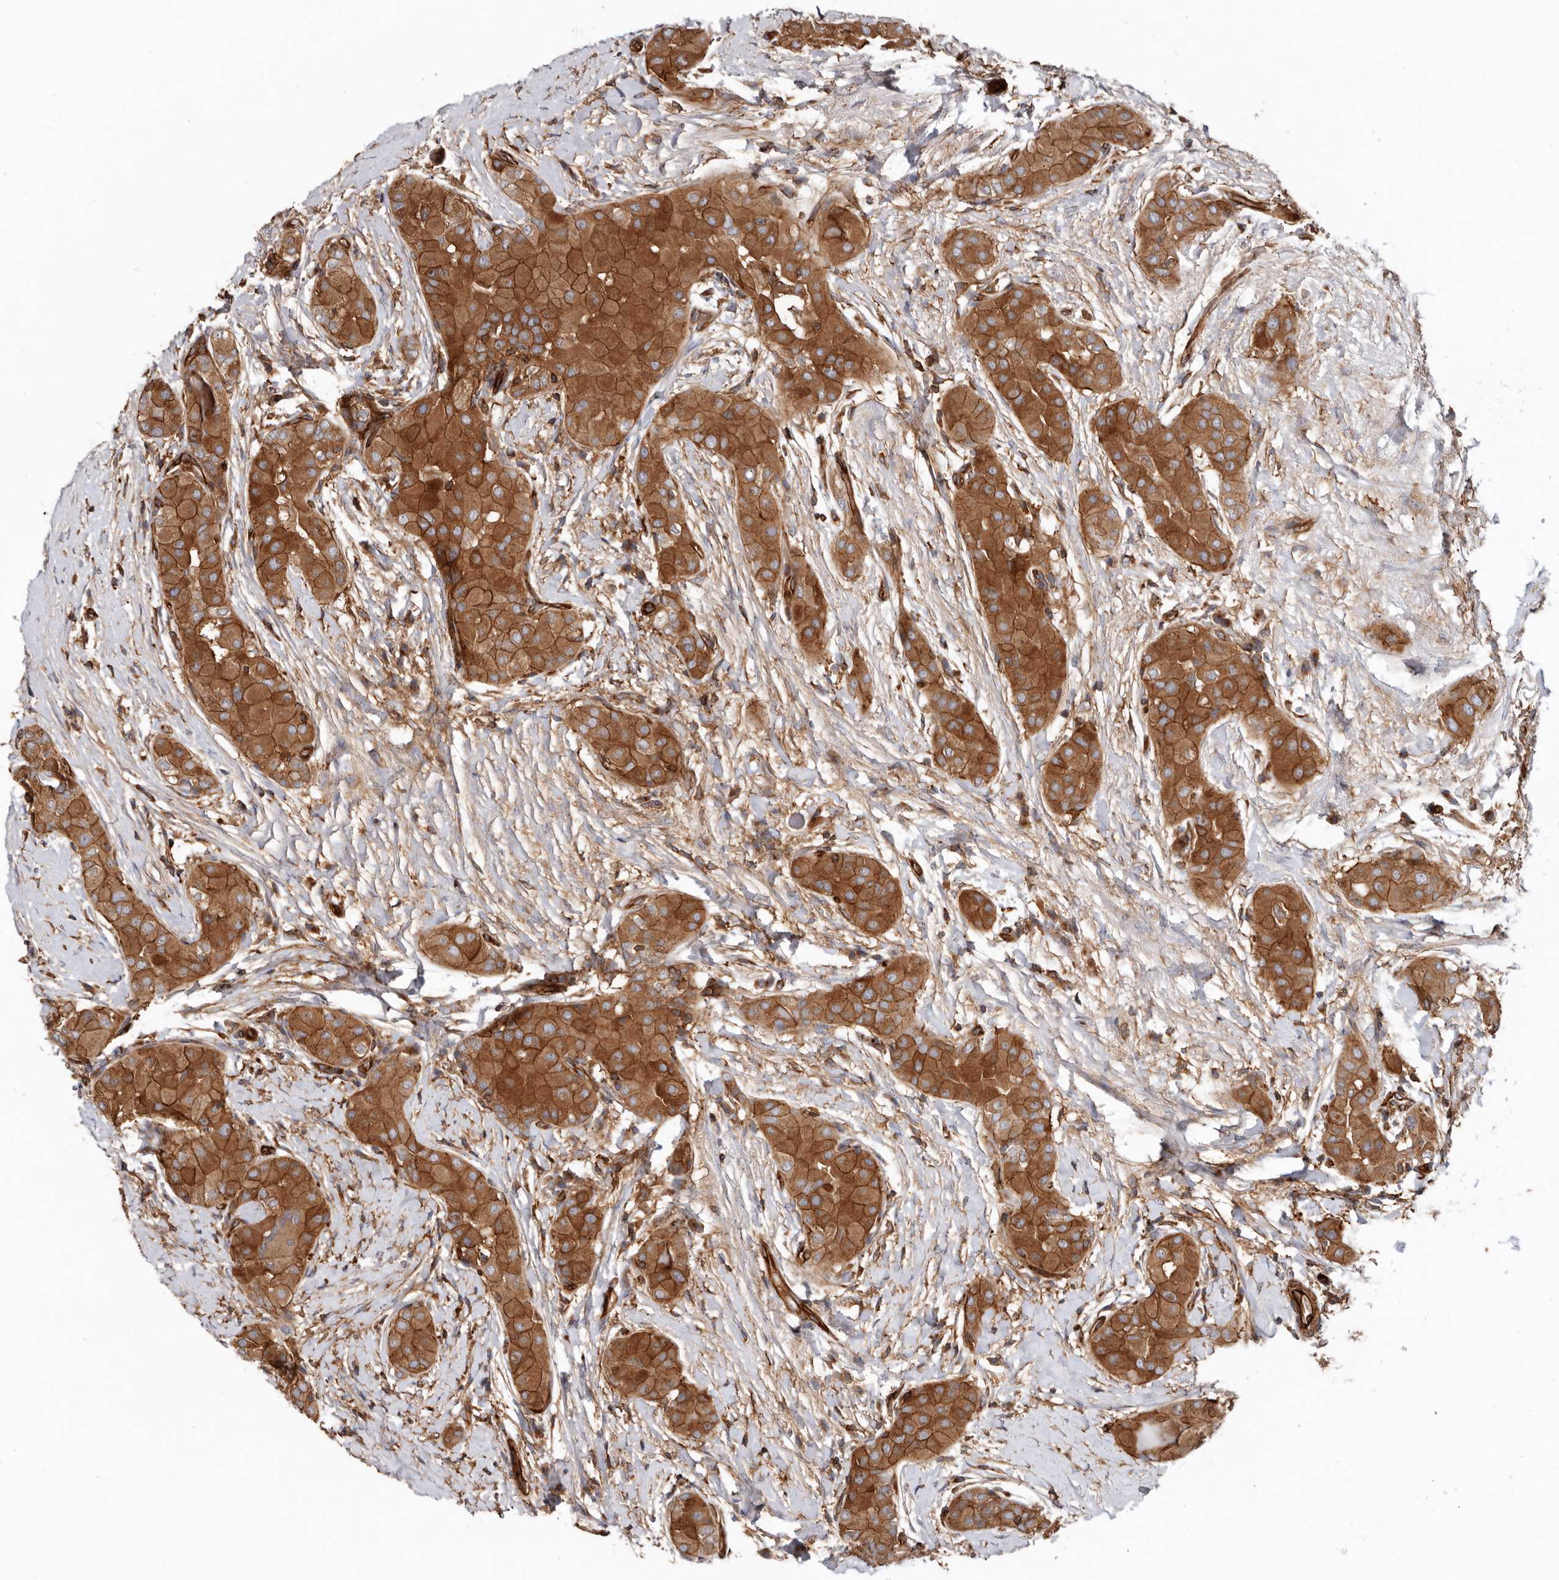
{"staining": {"intensity": "strong", "quantity": ">75%", "location": "cytoplasmic/membranous"}, "tissue": "thyroid cancer", "cell_type": "Tumor cells", "image_type": "cancer", "snomed": [{"axis": "morphology", "description": "Papillary adenocarcinoma, NOS"}, {"axis": "topography", "description": "Thyroid gland"}], "caption": "This is a histology image of IHC staining of thyroid papillary adenocarcinoma, which shows strong expression in the cytoplasmic/membranous of tumor cells.", "gene": "TMC7", "patient": {"sex": "male", "age": 33}}